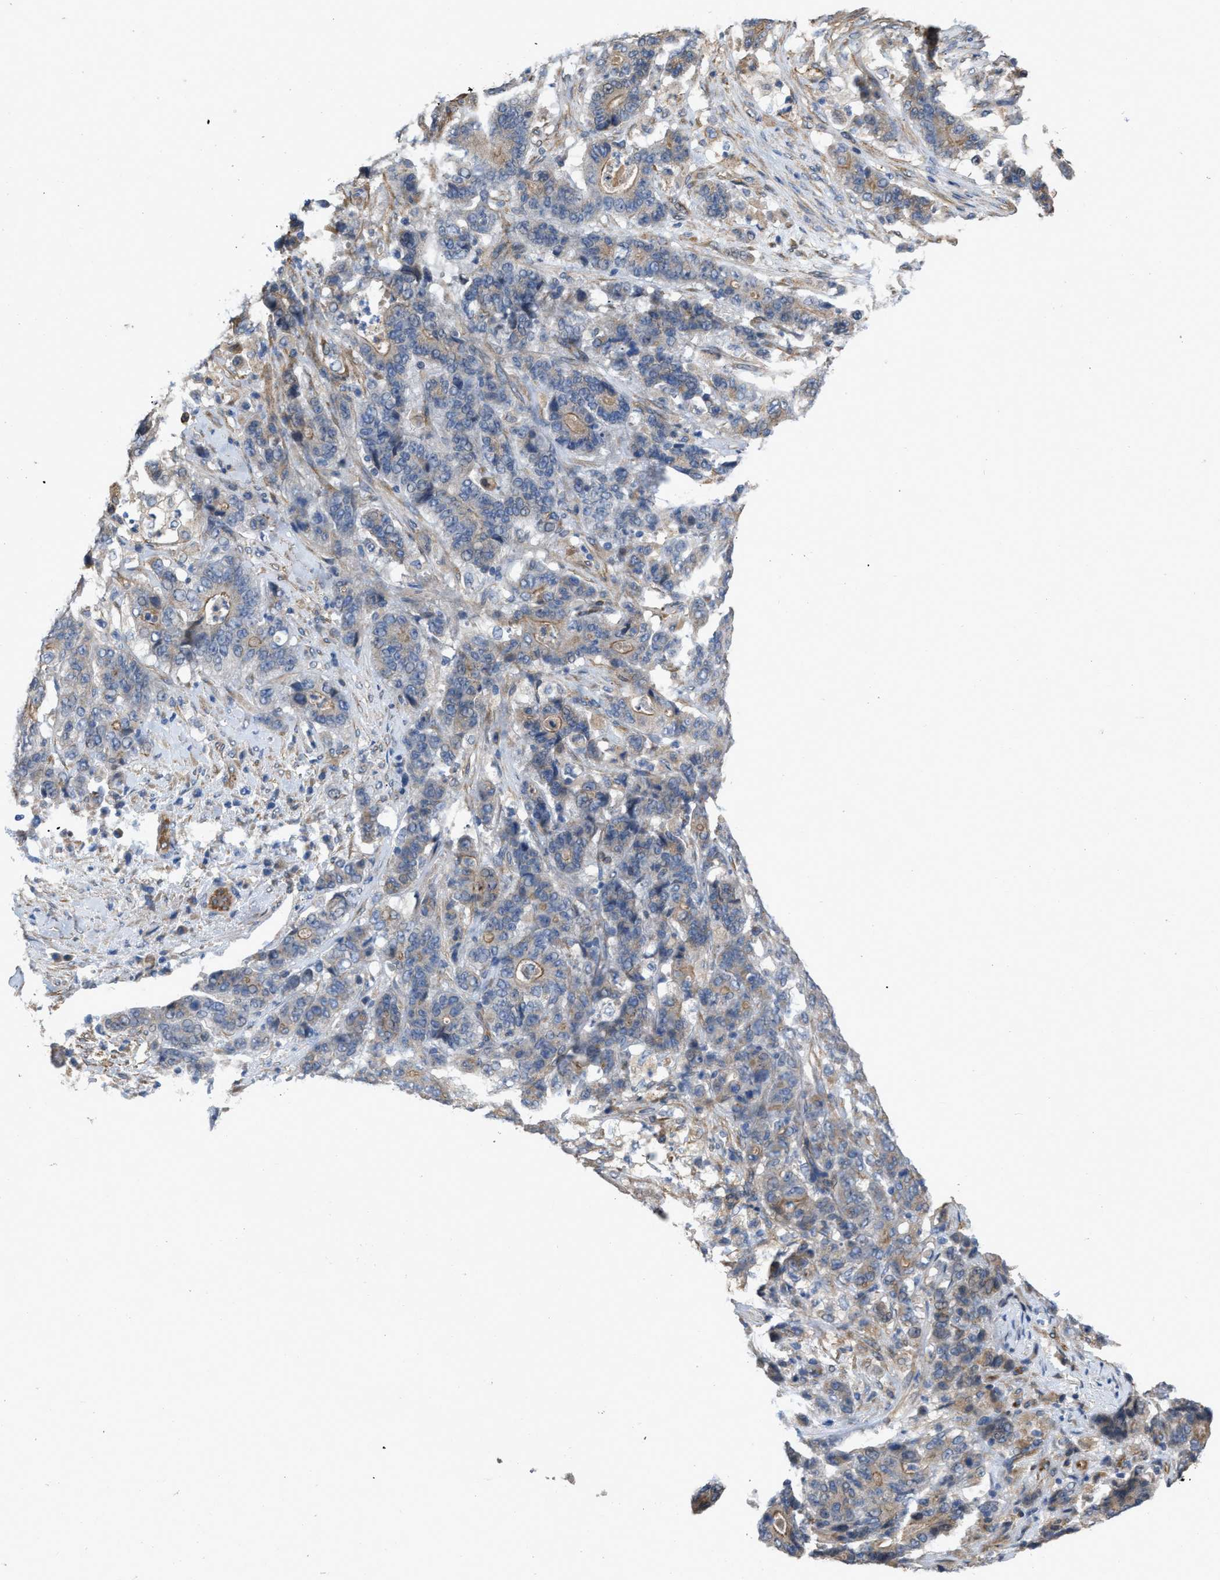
{"staining": {"intensity": "moderate", "quantity": "<25%", "location": "cytoplasmic/membranous"}, "tissue": "stomach cancer", "cell_type": "Tumor cells", "image_type": "cancer", "snomed": [{"axis": "morphology", "description": "Adenocarcinoma, NOS"}, {"axis": "topography", "description": "Stomach"}], "caption": "A photomicrograph of human stomach cancer (adenocarcinoma) stained for a protein demonstrates moderate cytoplasmic/membranous brown staining in tumor cells. (IHC, brightfield microscopy, high magnification).", "gene": "SLC4A11", "patient": {"sex": "female", "age": 73}}